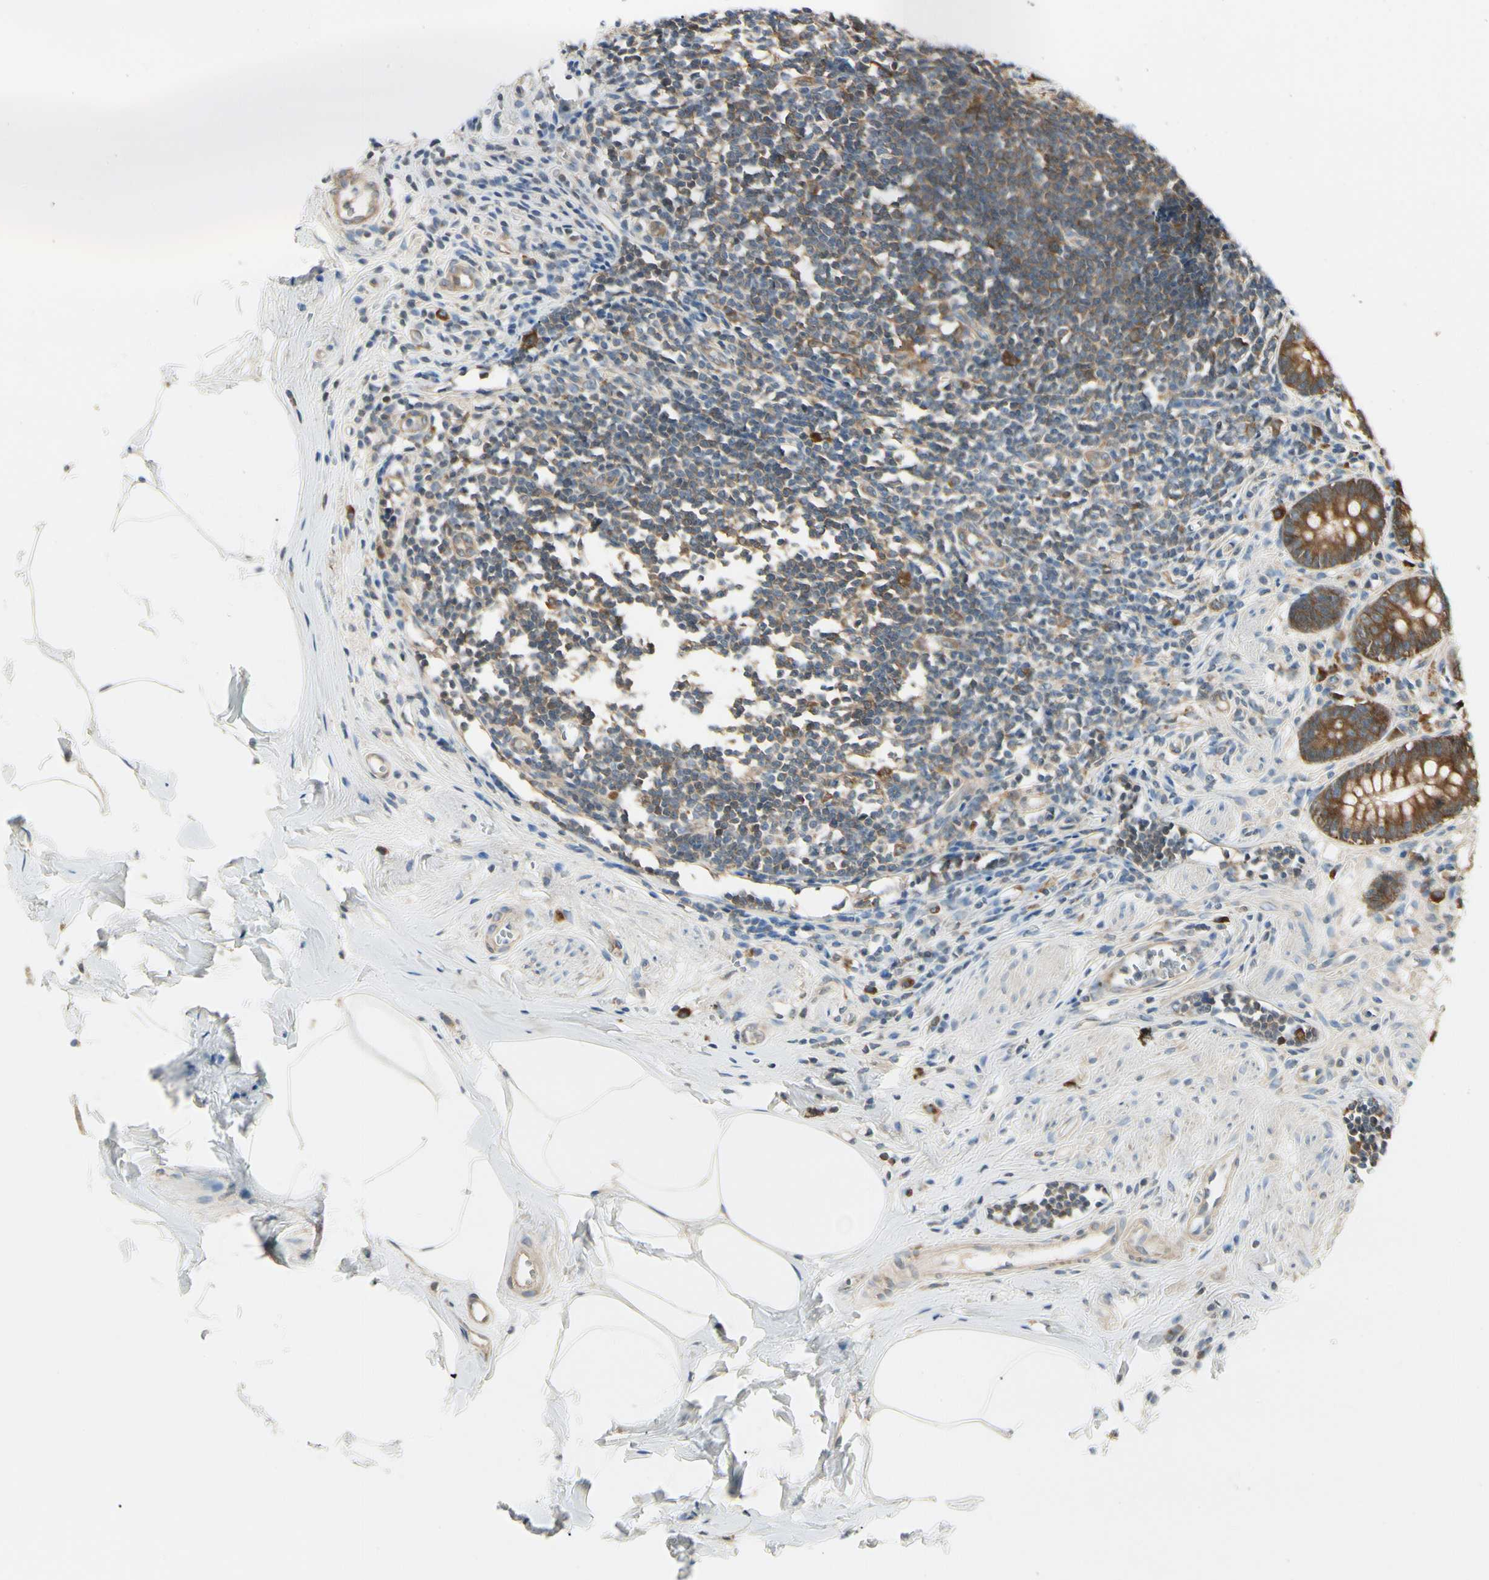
{"staining": {"intensity": "strong", "quantity": ">75%", "location": "cytoplasmic/membranous"}, "tissue": "appendix", "cell_type": "Glandular cells", "image_type": "normal", "snomed": [{"axis": "morphology", "description": "Normal tissue, NOS"}, {"axis": "topography", "description": "Appendix"}], "caption": "A photomicrograph of appendix stained for a protein exhibits strong cytoplasmic/membranous brown staining in glandular cells. (brown staining indicates protein expression, while blue staining denotes nuclei).", "gene": "NME1", "patient": {"sex": "female", "age": 50}}